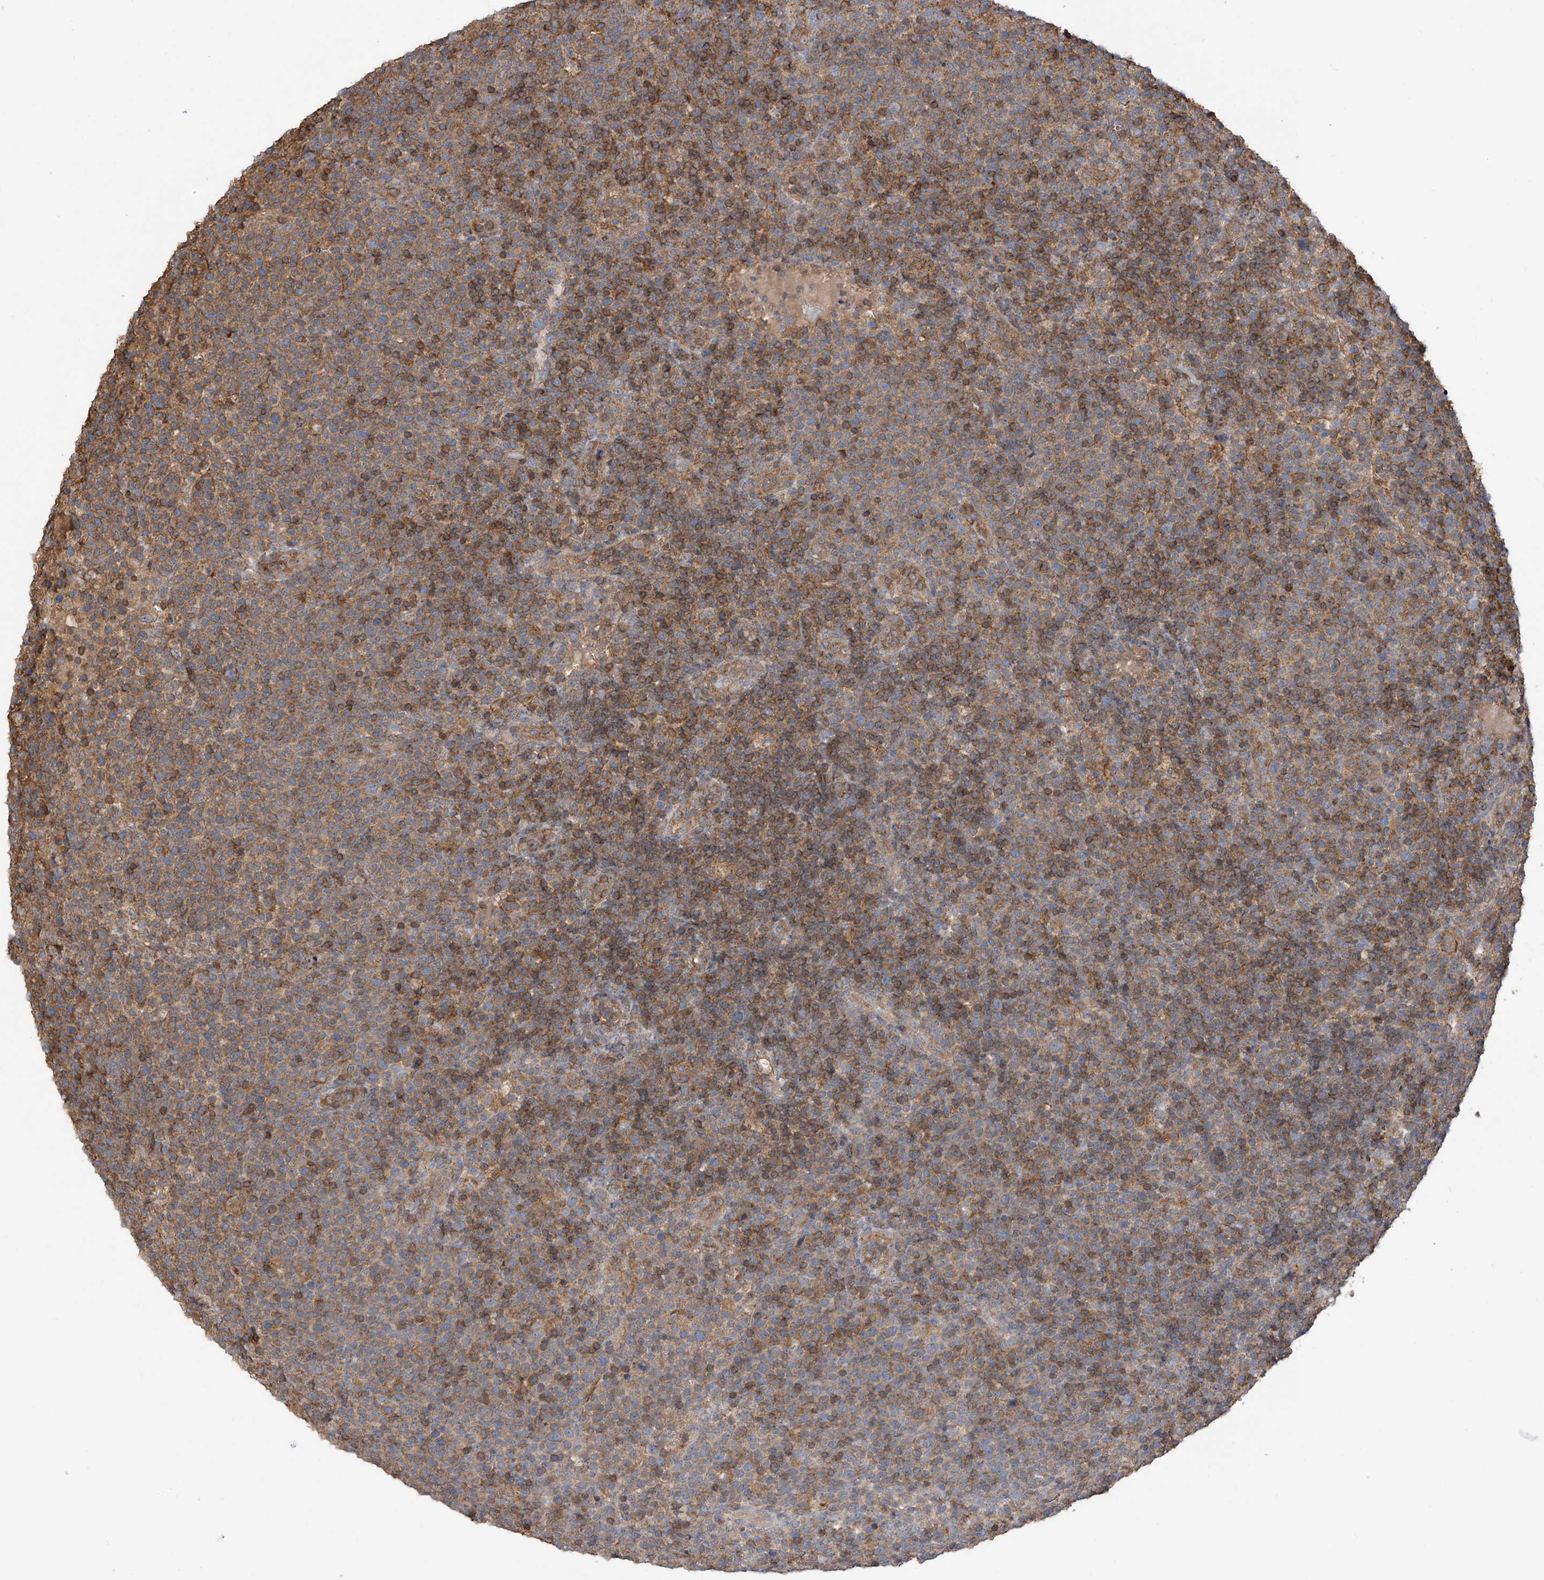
{"staining": {"intensity": "moderate", "quantity": "25%-75%", "location": "cytoplasmic/membranous"}, "tissue": "lymphoma", "cell_type": "Tumor cells", "image_type": "cancer", "snomed": [{"axis": "morphology", "description": "Malignant lymphoma, non-Hodgkin's type, High grade"}, {"axis": "topography", "description": "Lymph node"}], "caption": "A brown stain shows moderate cytoplasmic/membranous positivity of a protein in human high-grade malignant lymphoma, non-Hodgkin's type tumor cells.", "gene": "COX10", "patient": {"sex": "male", "age": 61}}